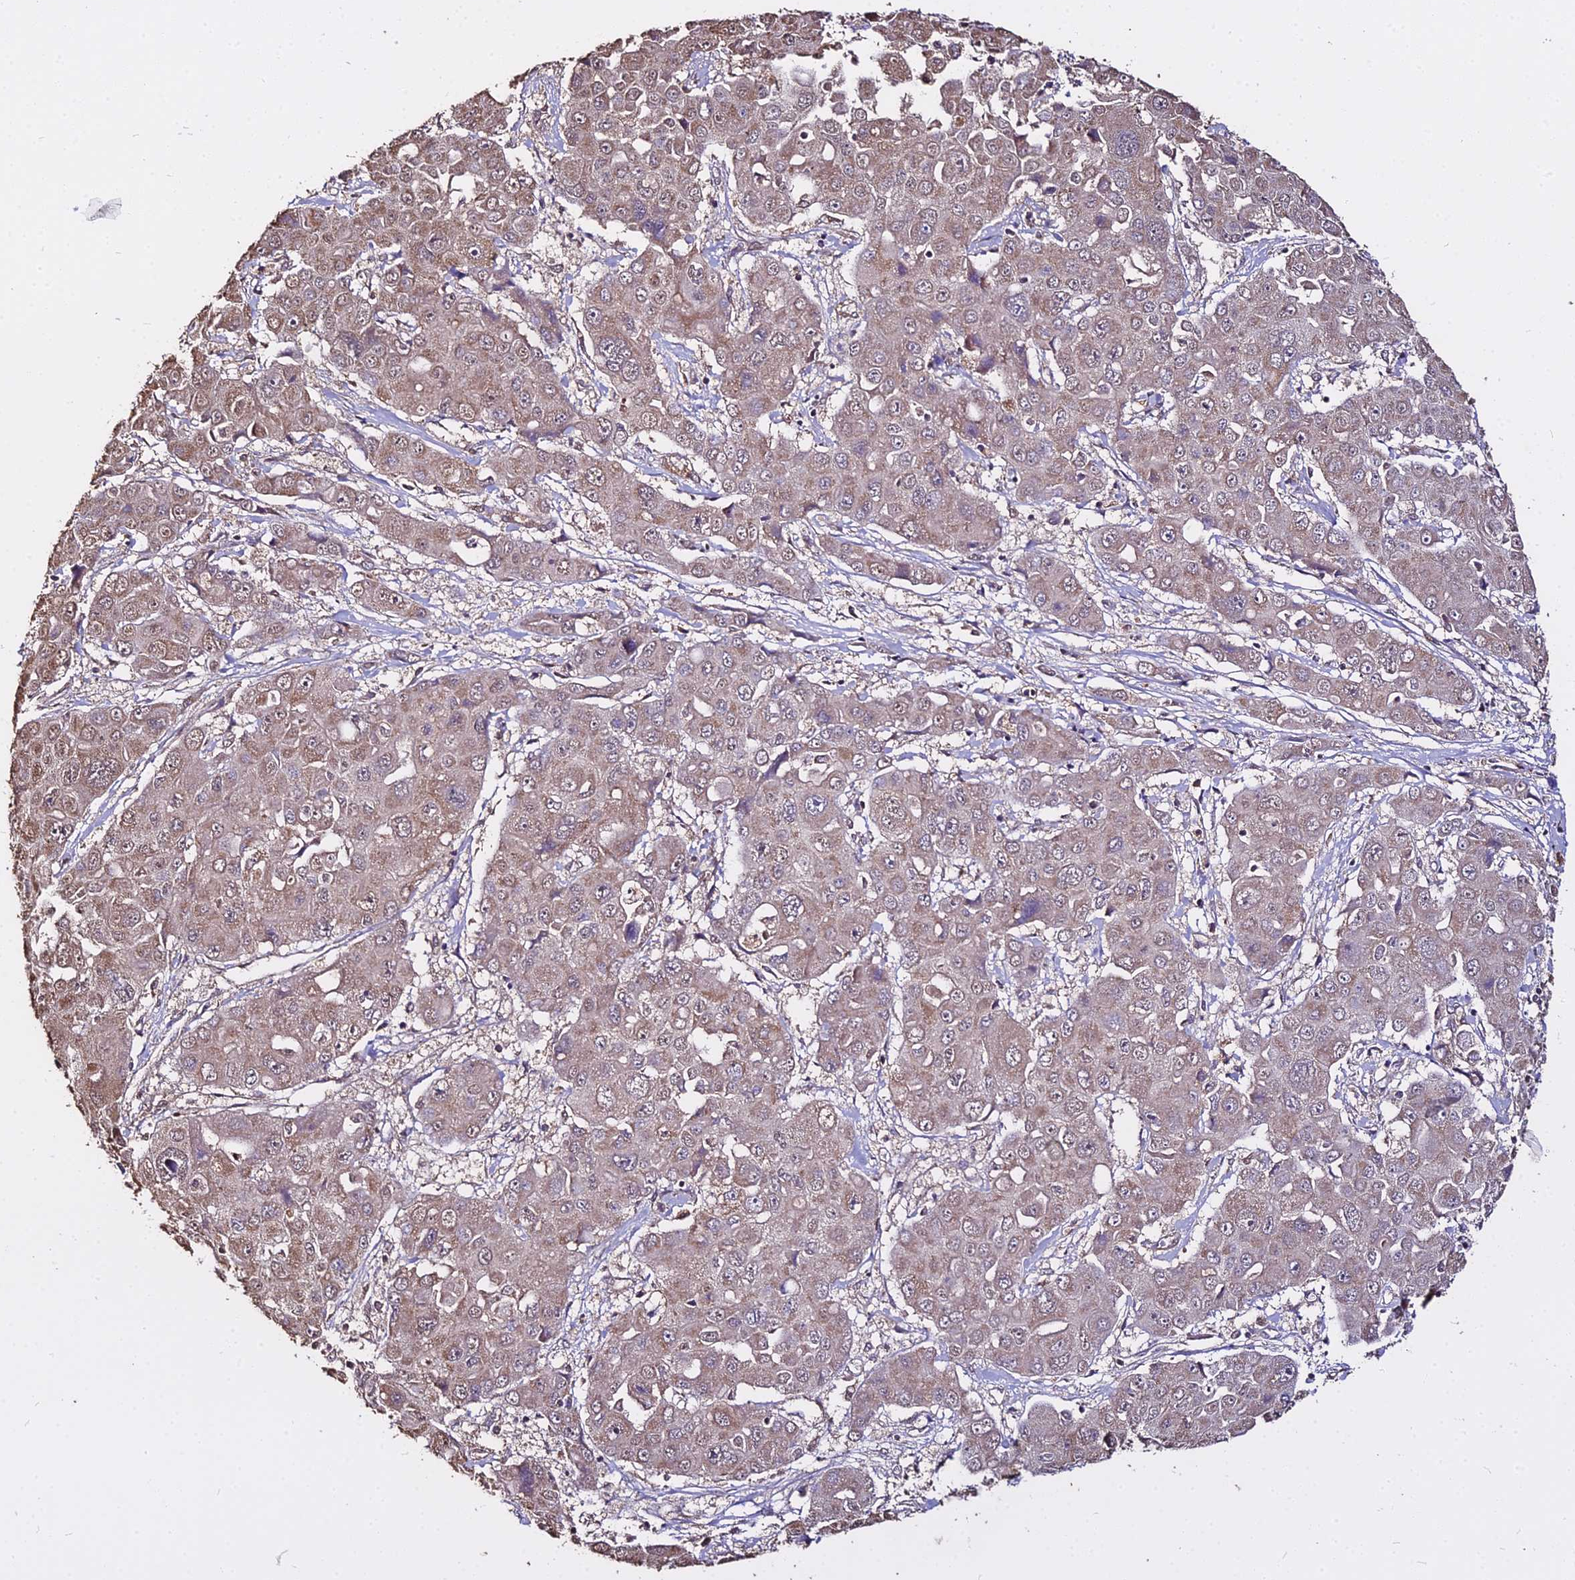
{"staining": {"intensity": "weak", "quantity": ">75%", "location": "cytoplasmic/membranous"}, "tissue": "liver cancer", "cell_type": "Tumor cells", "image_type": "cancer", "snomed": [{"axis": "morphology", "description": "Cholangiocarcinoma"}, {"axis": "topography", "description": "Liver"}], "caption": "An immunohistochemistry (IHC) image of tumor tissue is shown. Protein staining in brown highlights weak cytoplasmic/membranous positivity in liver cancer within tumor cells.", "gene": "METTL13", "patient": {"sex": "male", "age": 67}}